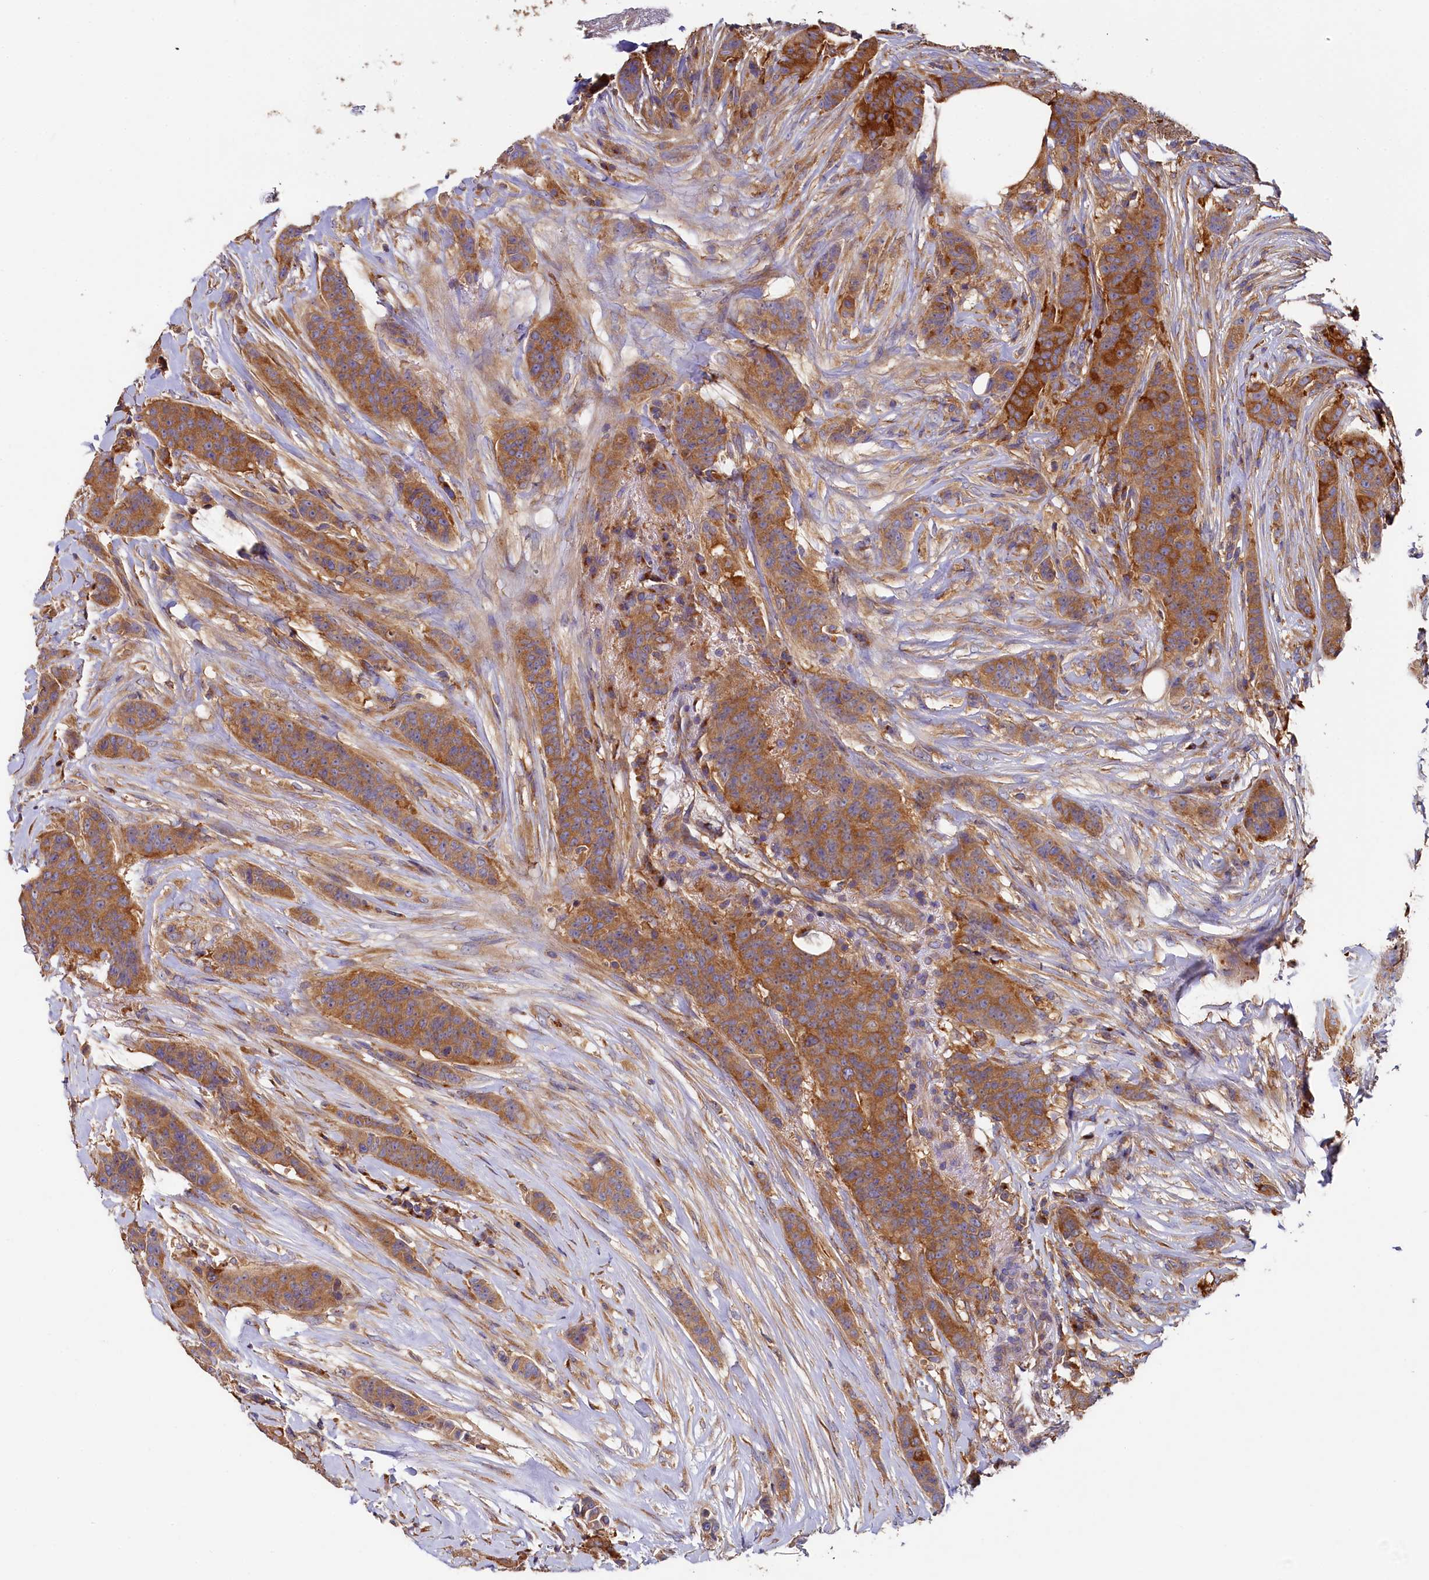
{"staining": {"intensity": "strong", "quantity": "25%-75%", "location": "cytoplasmic/membranous"}, "tissue": "breast cancer", "cell_type": "Tumor cells", "image_type": "cancer", "snomed": [{"axis": "morphology", "description": "Duct carcinoma"}, {"axis": "topography", "description": "Breast"}], "caption": "Brown immunohistochemical staining in infiltrating ductal carcinoma (breast) reveals strong cytoplasmic/membranous positivity in approximately 25%-75% of tumor cells.", "gene": "PPIP5K1", "patient": {"sex": "female", "age": 40}}